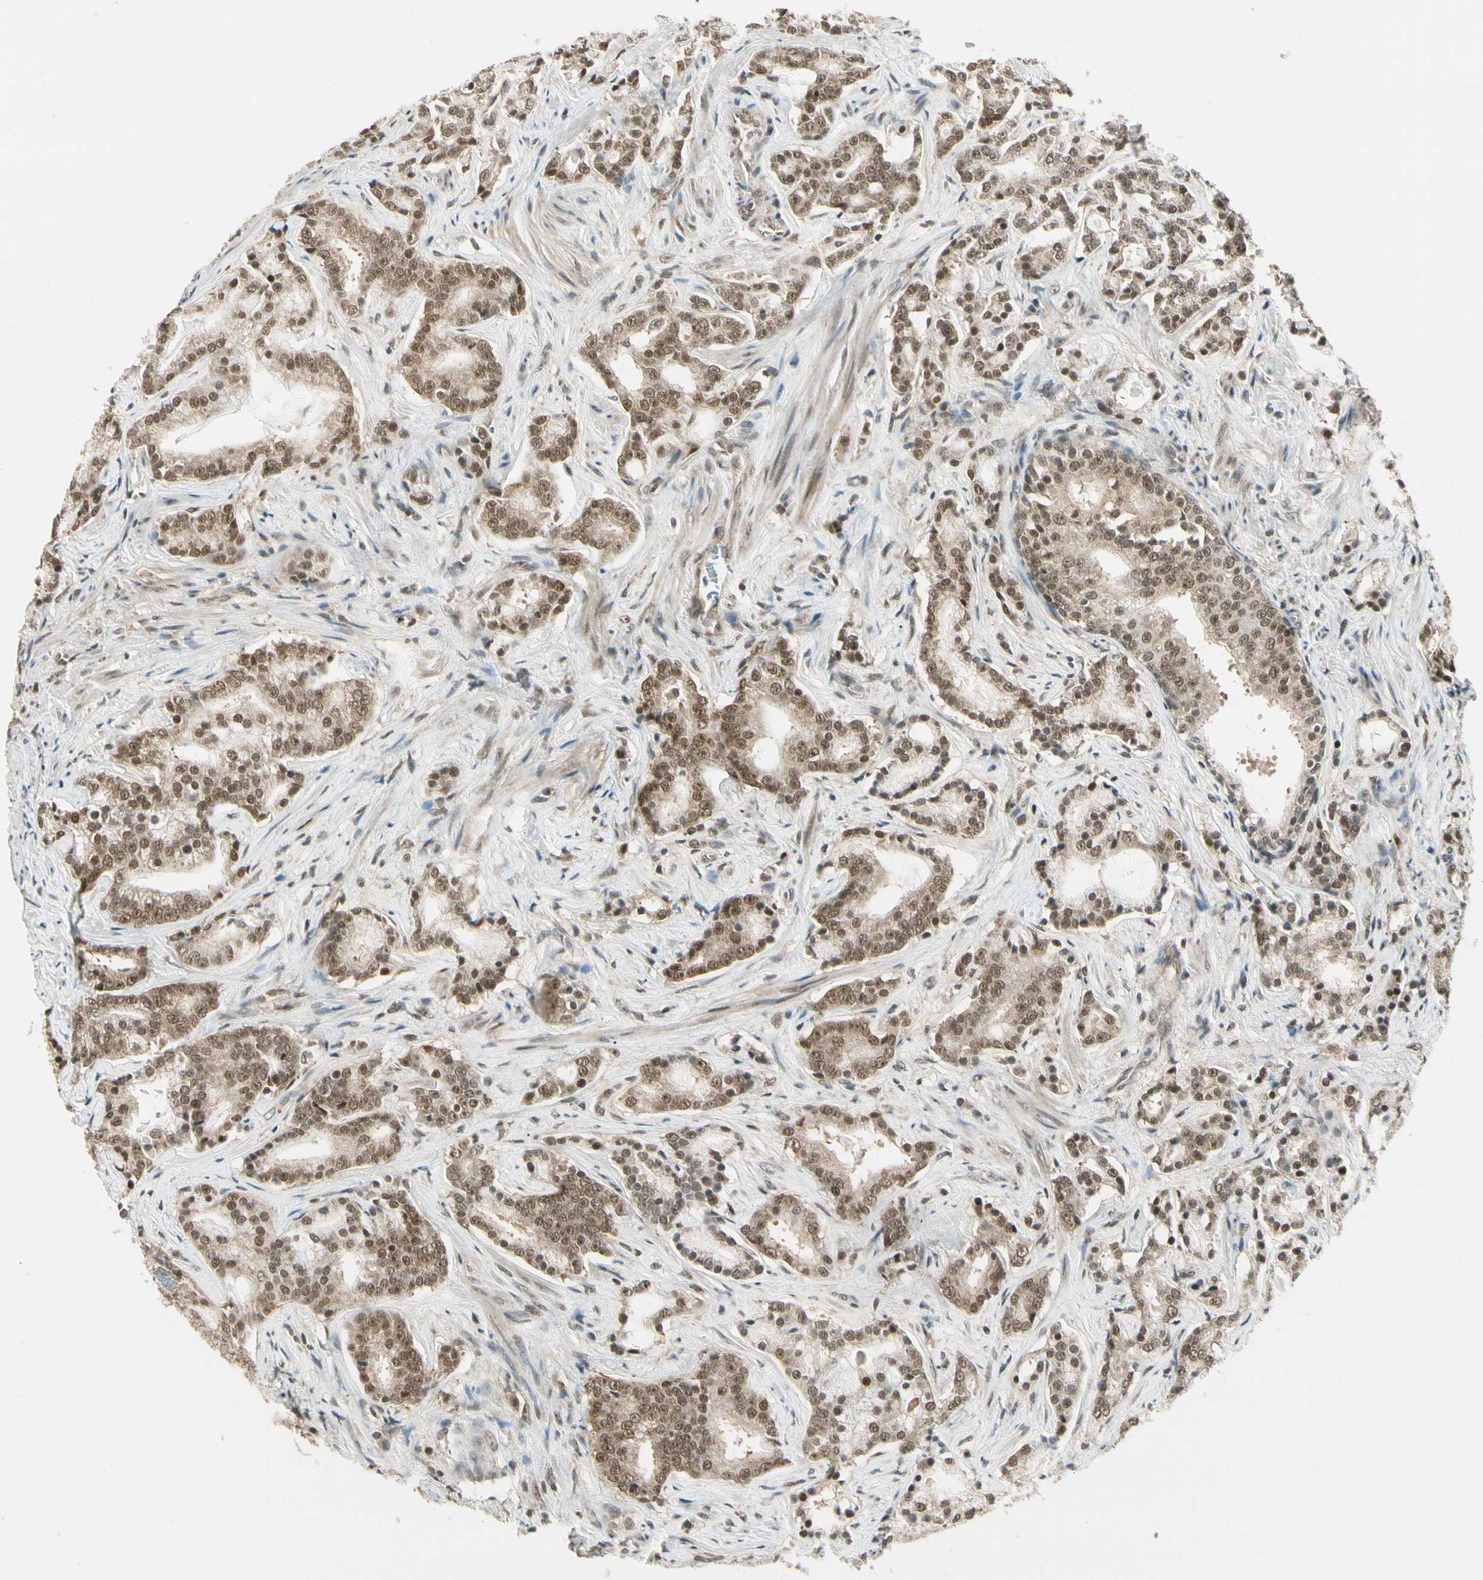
{"staining": {"intensity": "moderate", "quantity": ">75%", "location": "cytoplasmic/membranous,nuclear"}, "tissue": "prostate cancer", "cell_type": "Tumor cells", "image_type": "cancer", "snomed": [{"axis": "morphology", "description": "Adenocarcinoma, Low grade"}, {"axis": "topography", "description": "Prostate"}], "caption": "Protein analysis of prostate cancer tissue demonstrates moderate cytoplasmic/membranous and nuclear staining in about >75% of tumor cells. (Stains: DAB (3,3'-diaminobenzidine) in brown, nuclei in blue, Microscopy: brightfield microscopy at high magnification).", "gene": "ZSCAN12", "patient": {"sex": "male", "age": 58}}